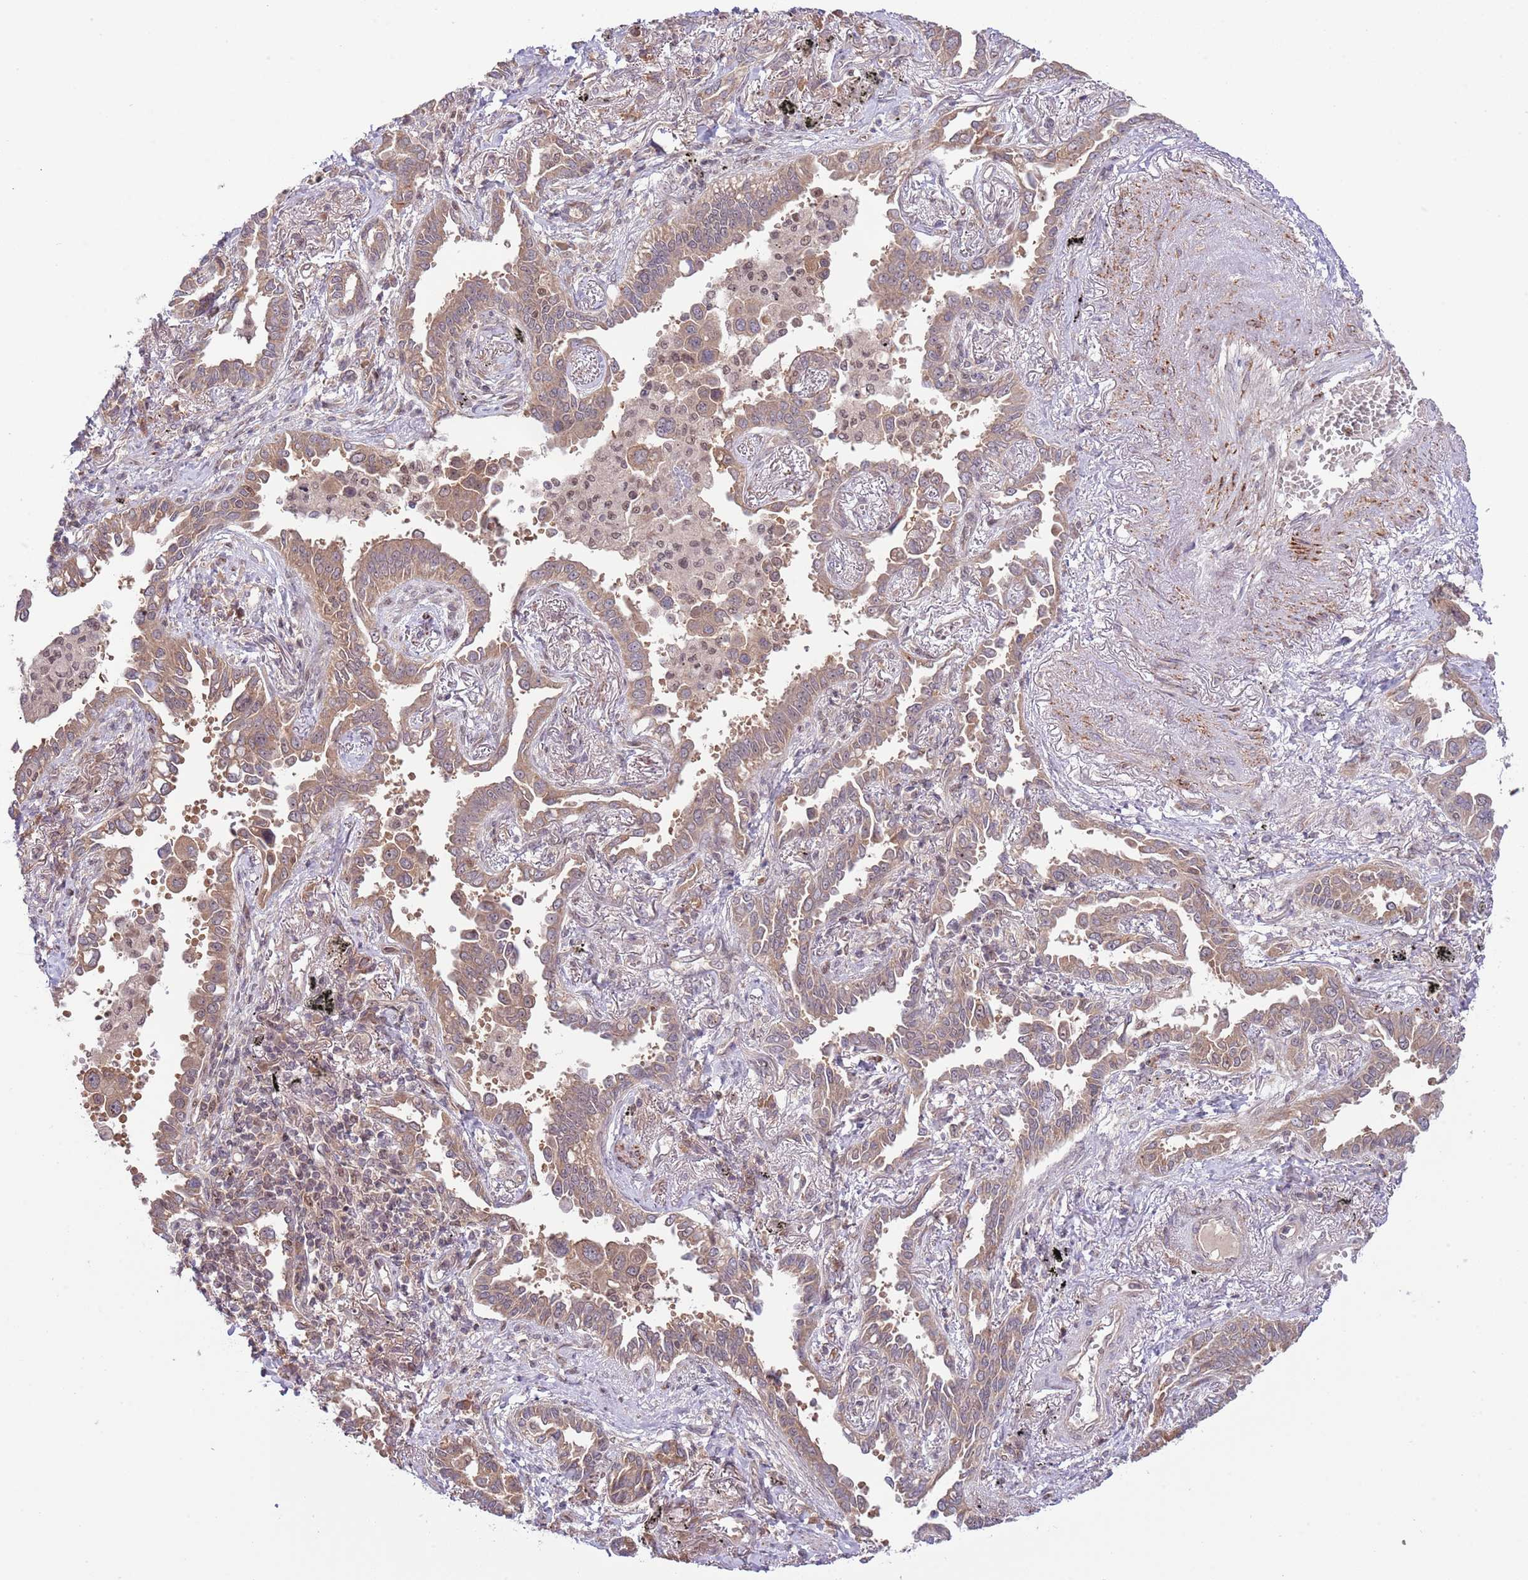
{"staining": {"intensity": "moderate", "quantity": ">75%", "location": "cytoplasmic/membranous"}, "tissue": "lung cancer", "cell_type": "Tumor cells", "image_type": "cancer", "snomed": [{"axis": "morphology", "description": "Adenocarcinoma, NOS"}, {"axis": "topography", "description": "Lung"}], "caption": "Lung cancer was stained to show a protein in brown. There is medium levels of moderate cytoplasmic/membranous expression in about >75% of tumor cells.", "gene": "CHD1", "patient": {"sex": "male", "age": 67}}